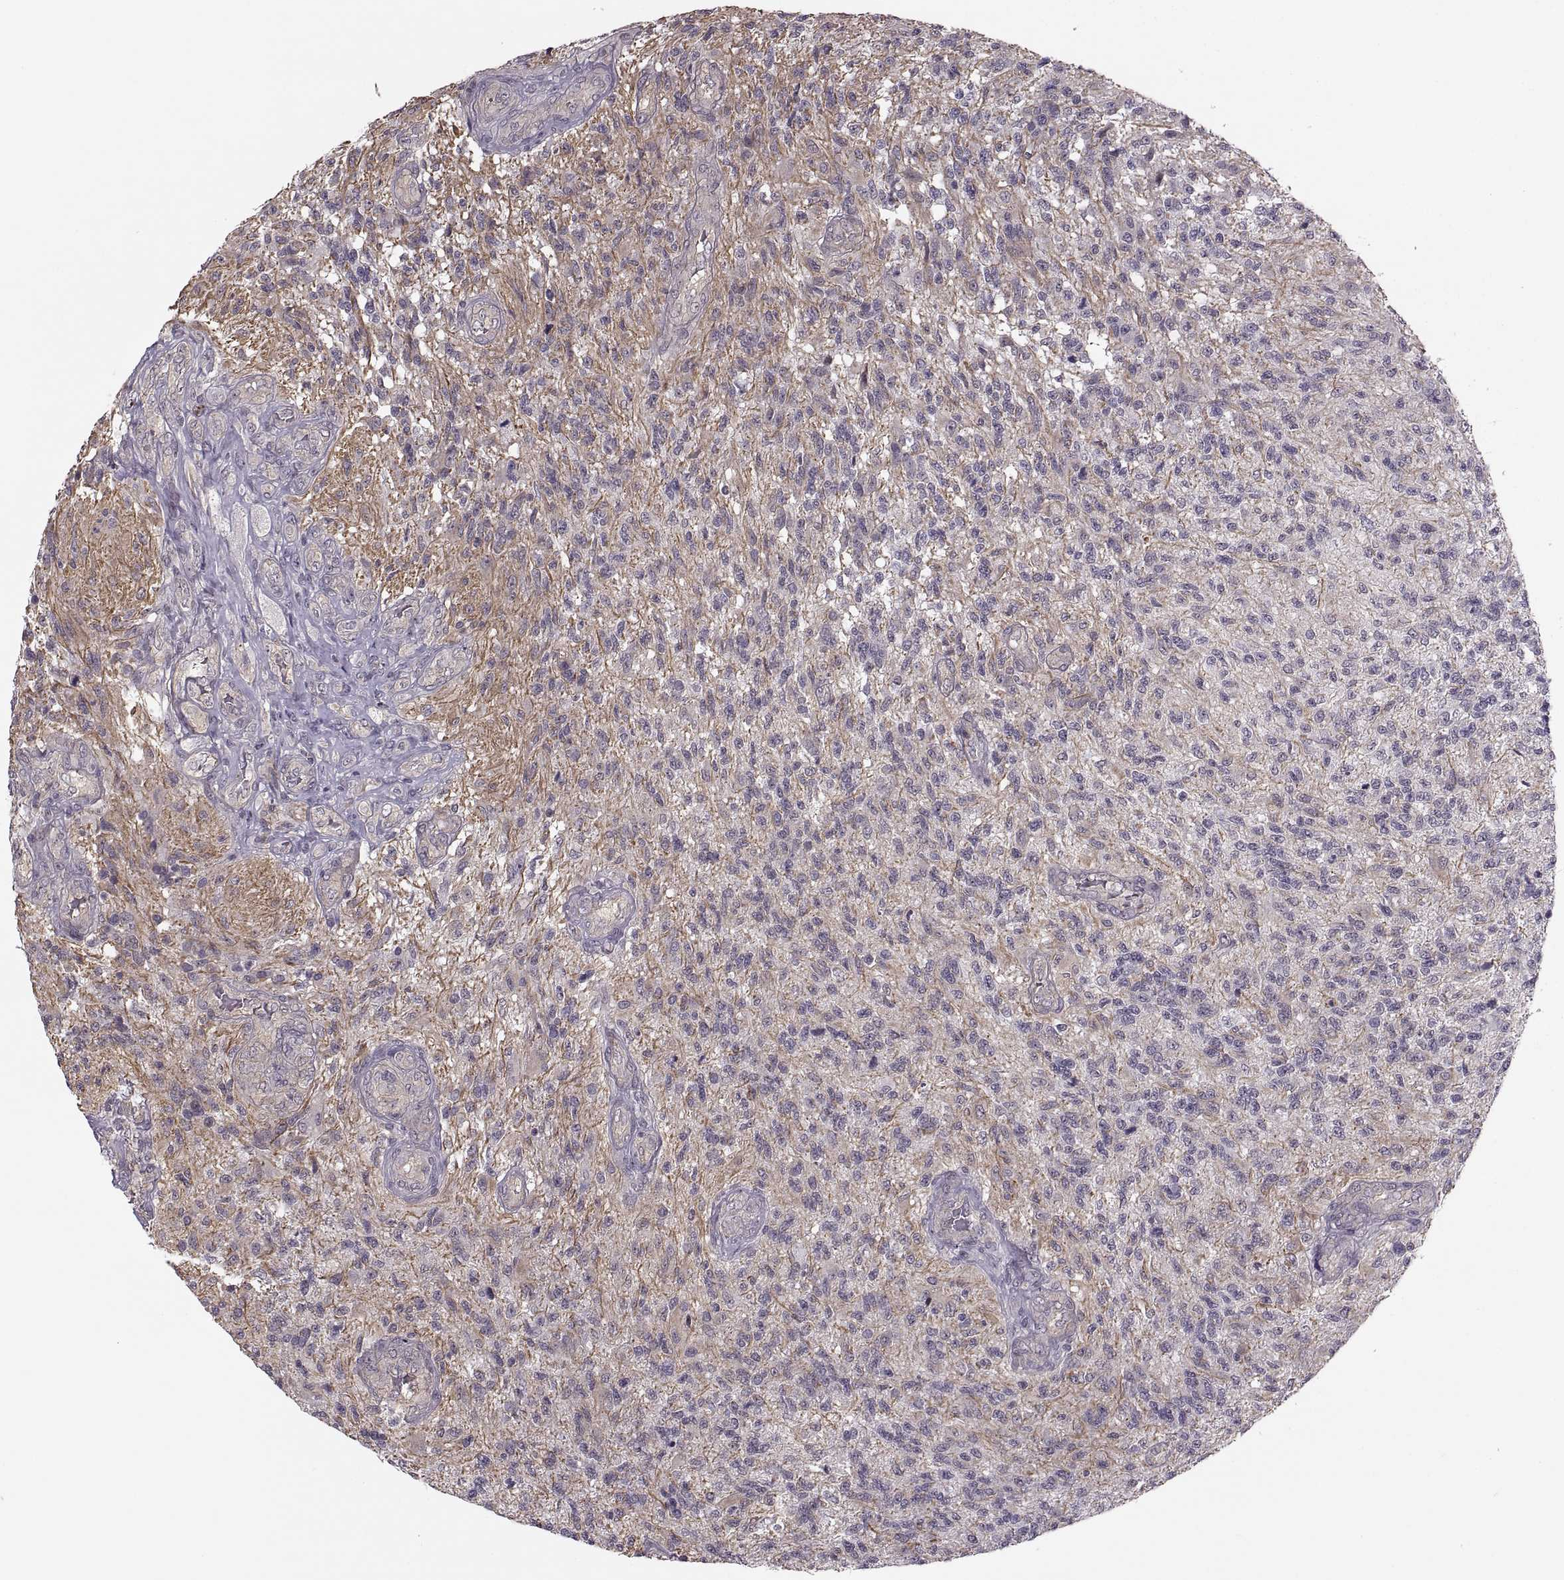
{"staining": {"intensity": "negative", "quantity": "none", "location": "none"}, "tissue": "glioma", "cell_type": "Tumor cells", "image_type": "cancer", "snomed": [{"axis": "morphology", "description": "Glioma, malignant, High grade"}, {"axis": "topography", "description": "Brain"}], "caption": "Tumor cells are negative for brown protein staining in malignant glioma (high-grade).", "gene": "LUZP2", "patient": {"sex": "male", "age": 56}}